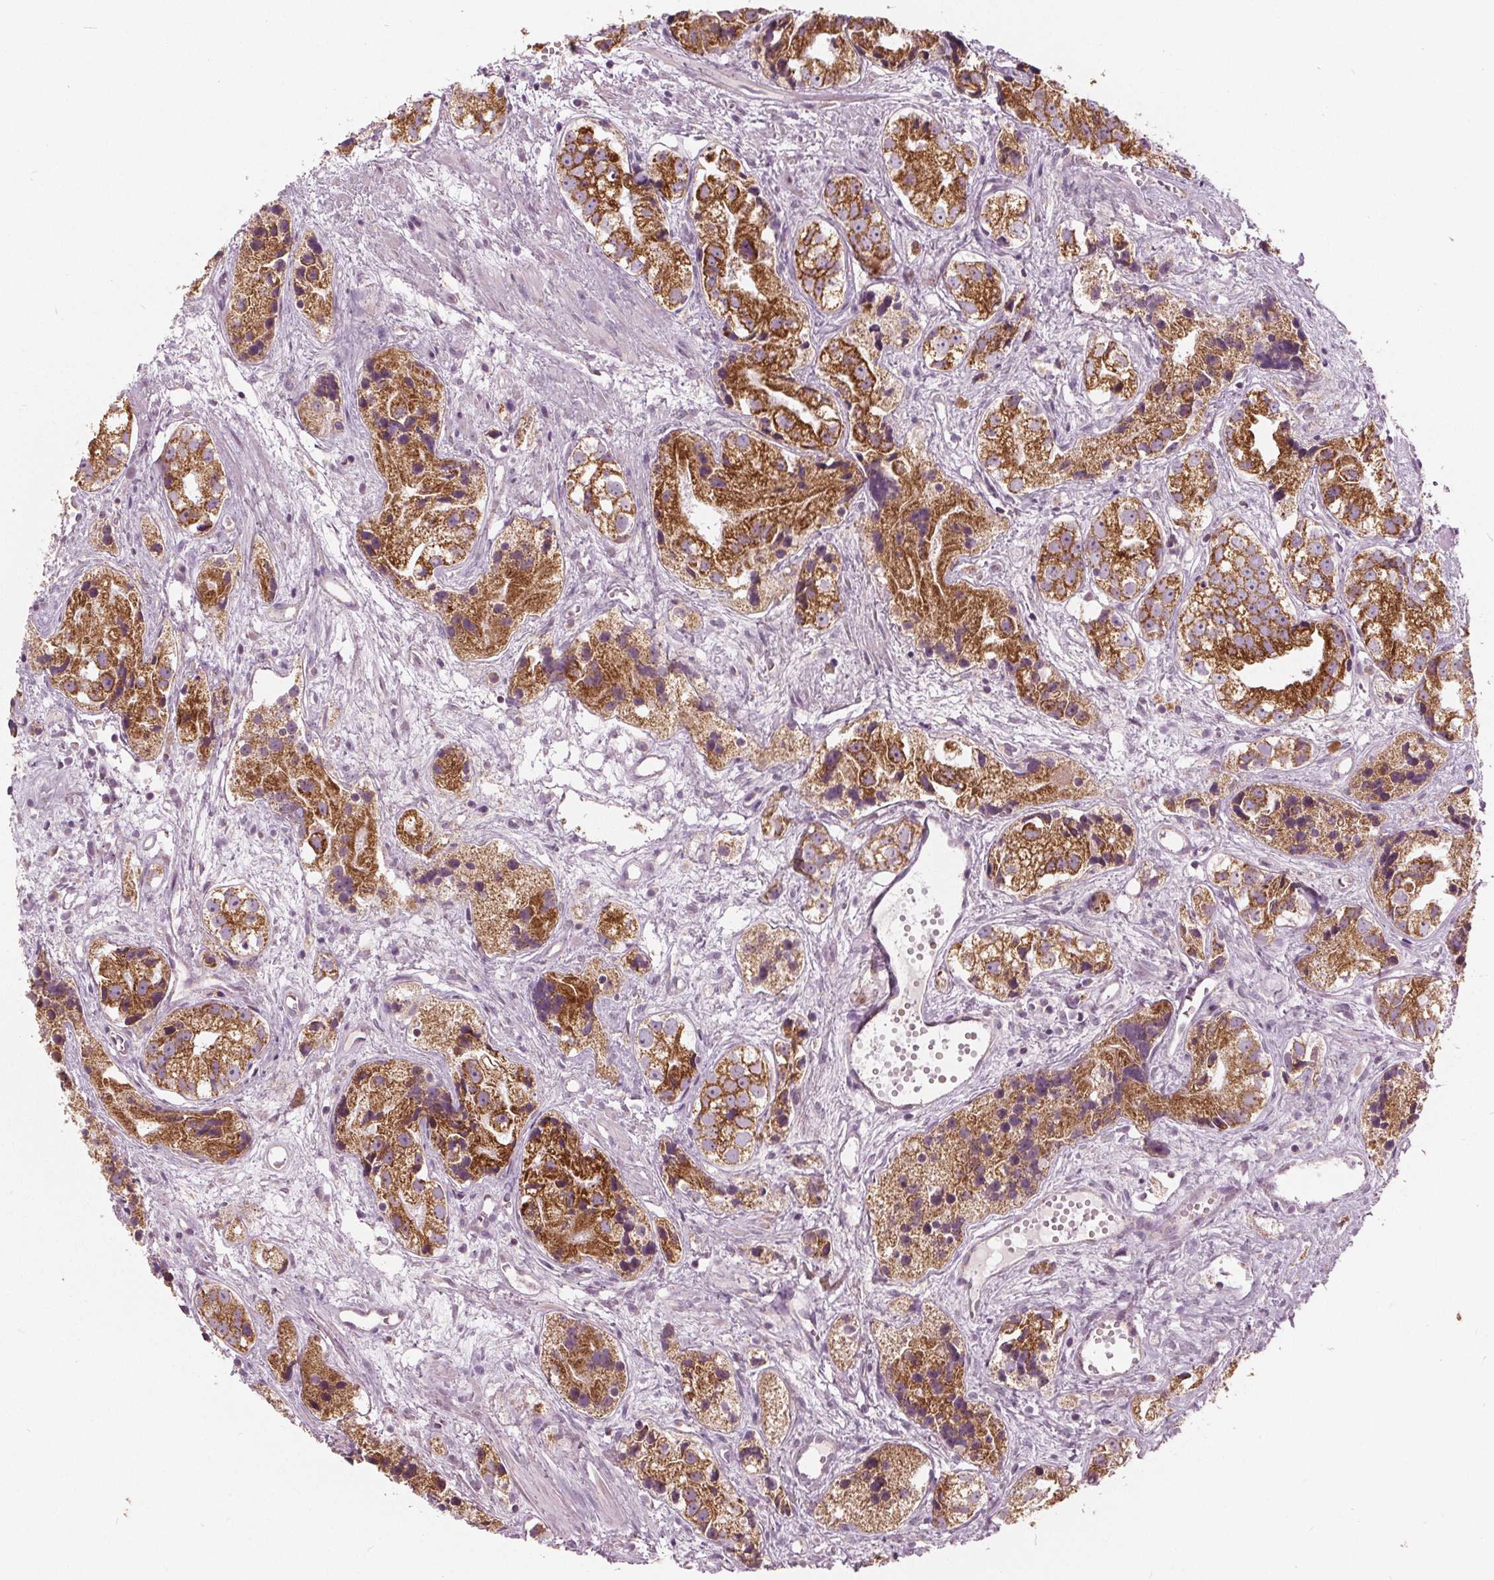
{"staining": {"intensity": "moderate", "quantity": ">75%", "location": "cytoplasmic/membranous"}, "tissue": "prostate cancer", "cell_type": "Tumor cells", "image_type": "cancer", "snomed": [{"axis": "morphology", "description": "Adenocarcinoma, High grade"}, {"axis": "topography", "description": "Prostate"}], "caption": "This image exhibits prostate cancer stained with IHC to label a protein in brown. The cytoplasmic/membranous of tumor cells show moderate positivity for the protein. Nuclei are counter-stained blue.", "gene": "ECI2", "patient": {"sex": "male", "age": 68}}